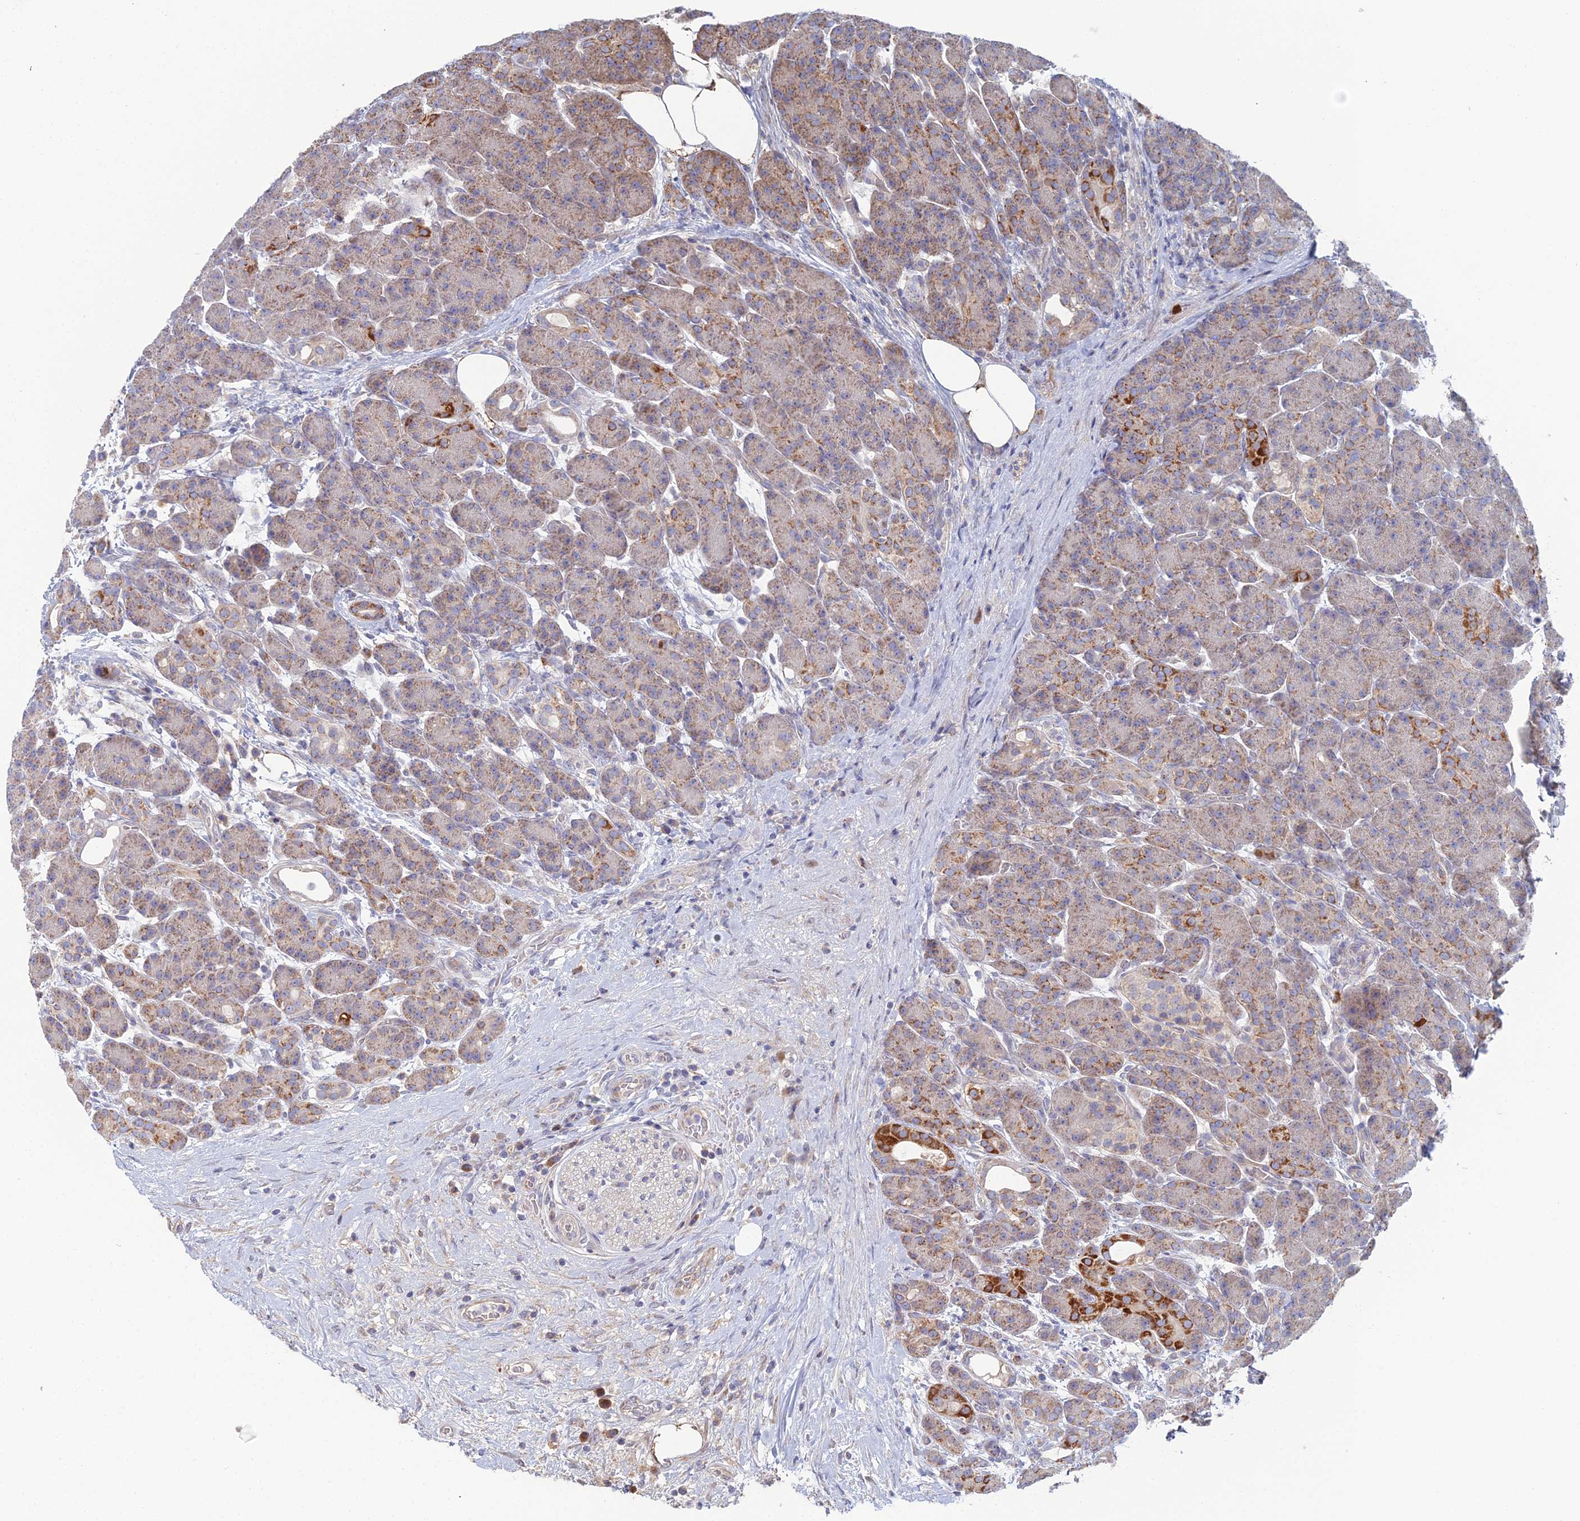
{"staining": {"intensity": "strong", "quantity": "<25%", "location": "cytoplasmic/membranous"}, "tissue": "pancreas", "cell_type": "Exocrine glandular cells", "image_type": "normal", "snomed": [{"axis": "morphology", "description": "Normal tissue, NOS"}, {"axis": "topography", "description": "Pancreas"}], "caption": "Immunohistochemical staining of unremarkable human pancreas exhibits medium levels of strong cytoplasmic/membranous positivity in about <25% of exocrine glandular cells. The protein of interest is stained brown, and the nuclei are stained in blue (DAB IHC with brightfield microscopy, high magnification).", "gene": "ARL16", "patient": {"sex": "male", "age": 63}}